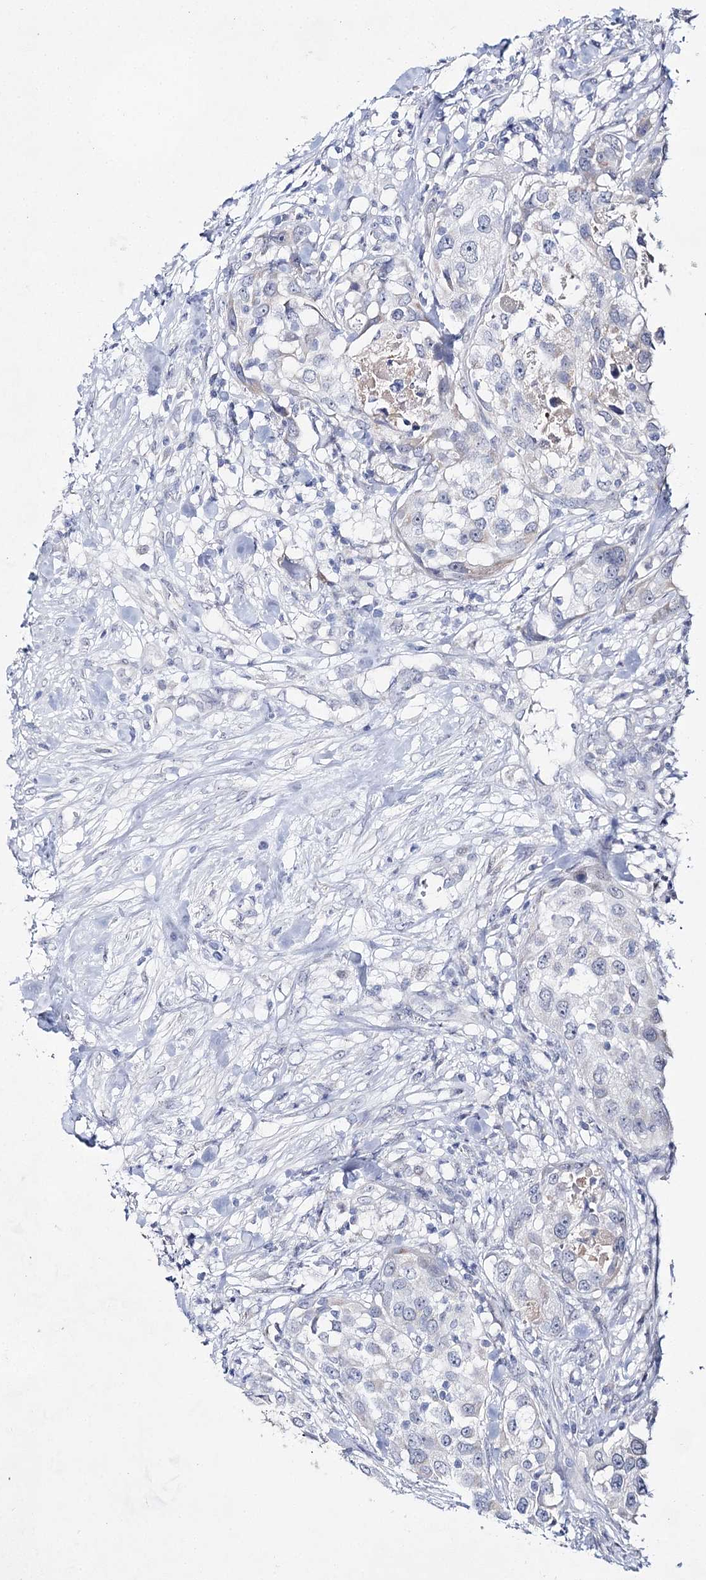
{"staining": {"intensity": "negative", "quantity": "none", "location": "none"}, "tissue": "urothelial cancer", "cell_type": "Tumor cells", "image_type": "cancer", "snomed": [{"axis": "morphology", "description": "Urothelial carcinoma, High grade"}, {"axis": "topography", "description": "Urinary bladder"}], "caption": "Immunohistochemical staining of human high-grade urothelial carcinoma reveals no significant expression in tumor cells.", "gene": "BPHL", "patient": {"sex": "female", "age": 80}}